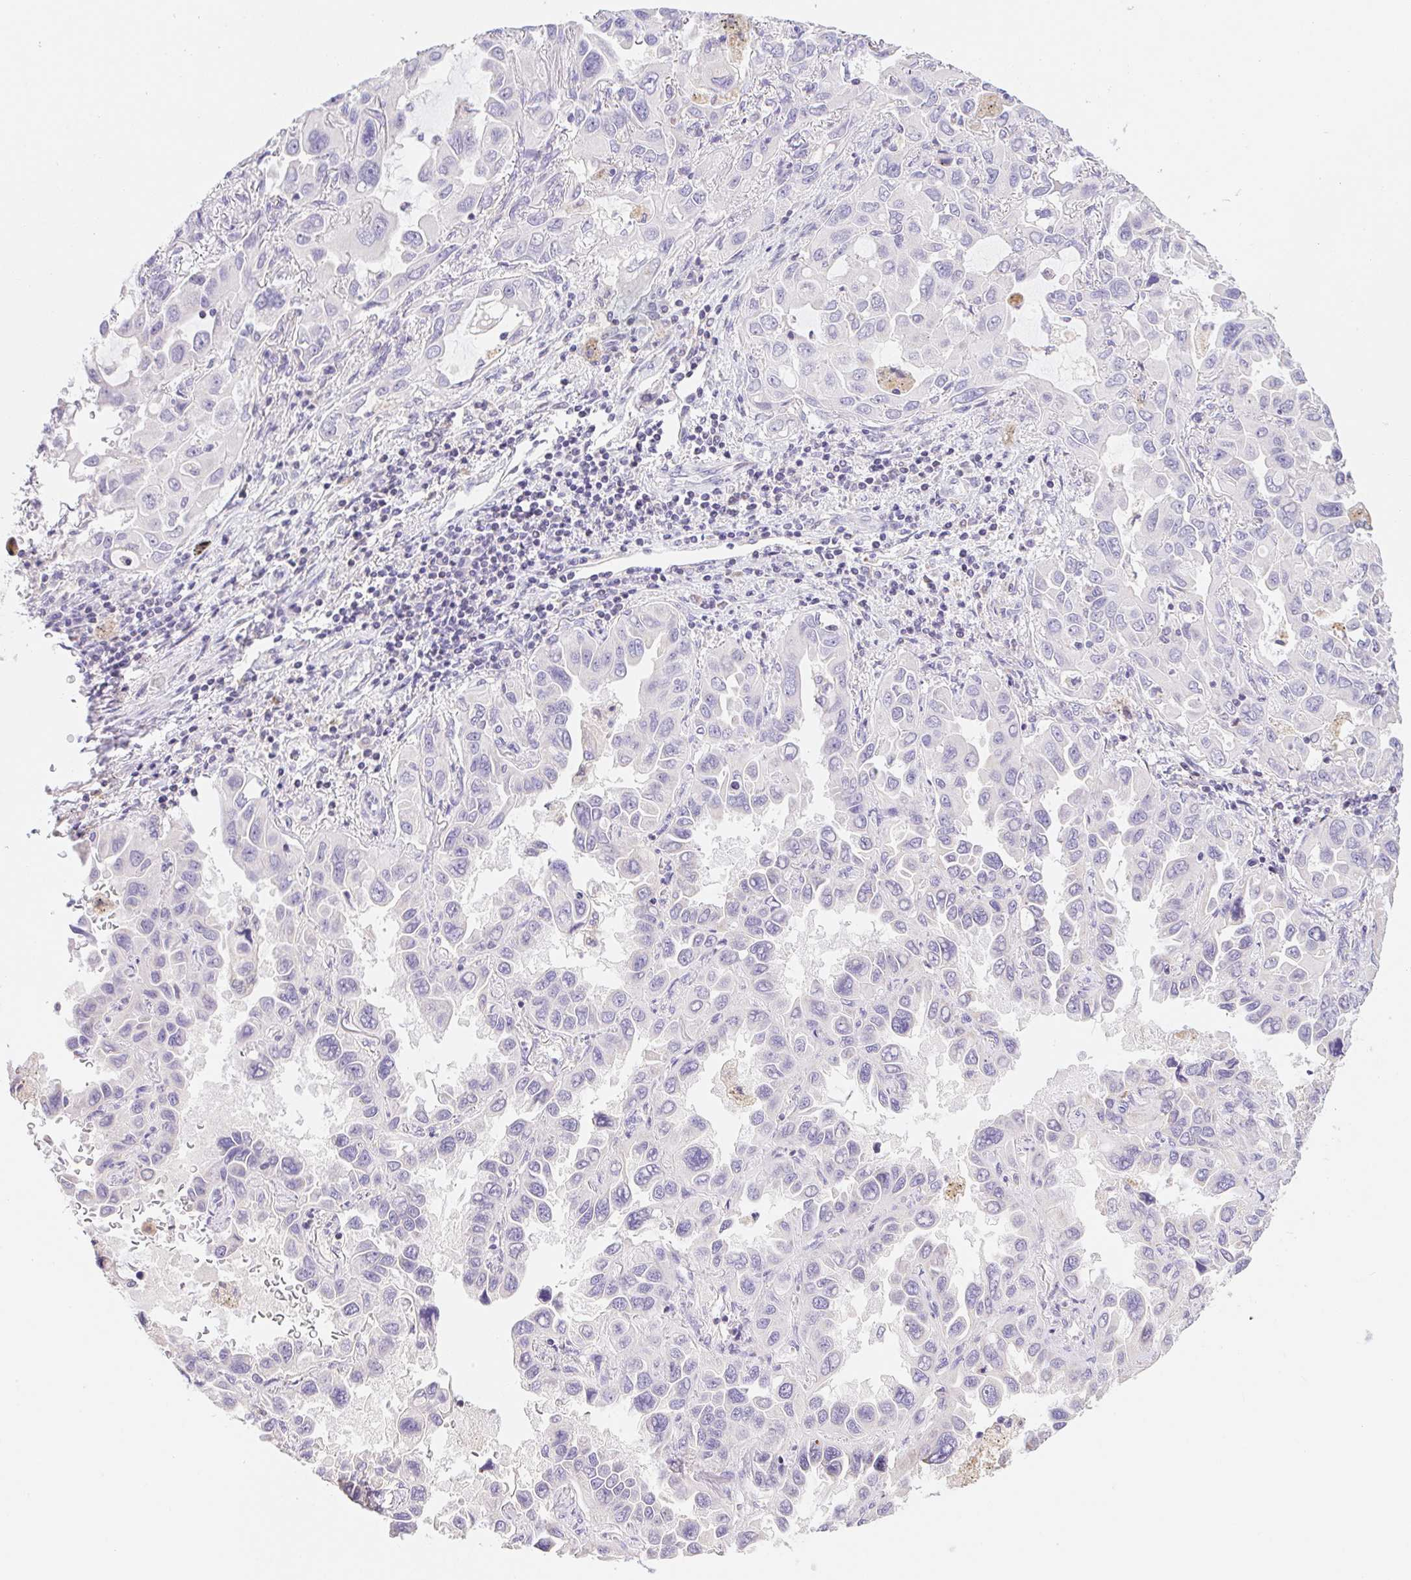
{"staining": {"intensity": "negative", "quantity": "none", "location": "none"}, "tissue": "lung cancer", "cell_type": "Tumor cells", "image_type": "cancer", "snomed": [{"axis": "morphology", "description": "Adenocarcinoma, NOS"}, {"axis": "topography", "description": "Lung"}], "caption": "Lung cancer was stained to show a protein in brown. There is no significant positivity in tumor cells.", "gene": "FKBP6", "patient": {"sex": "male", "age": 64}}